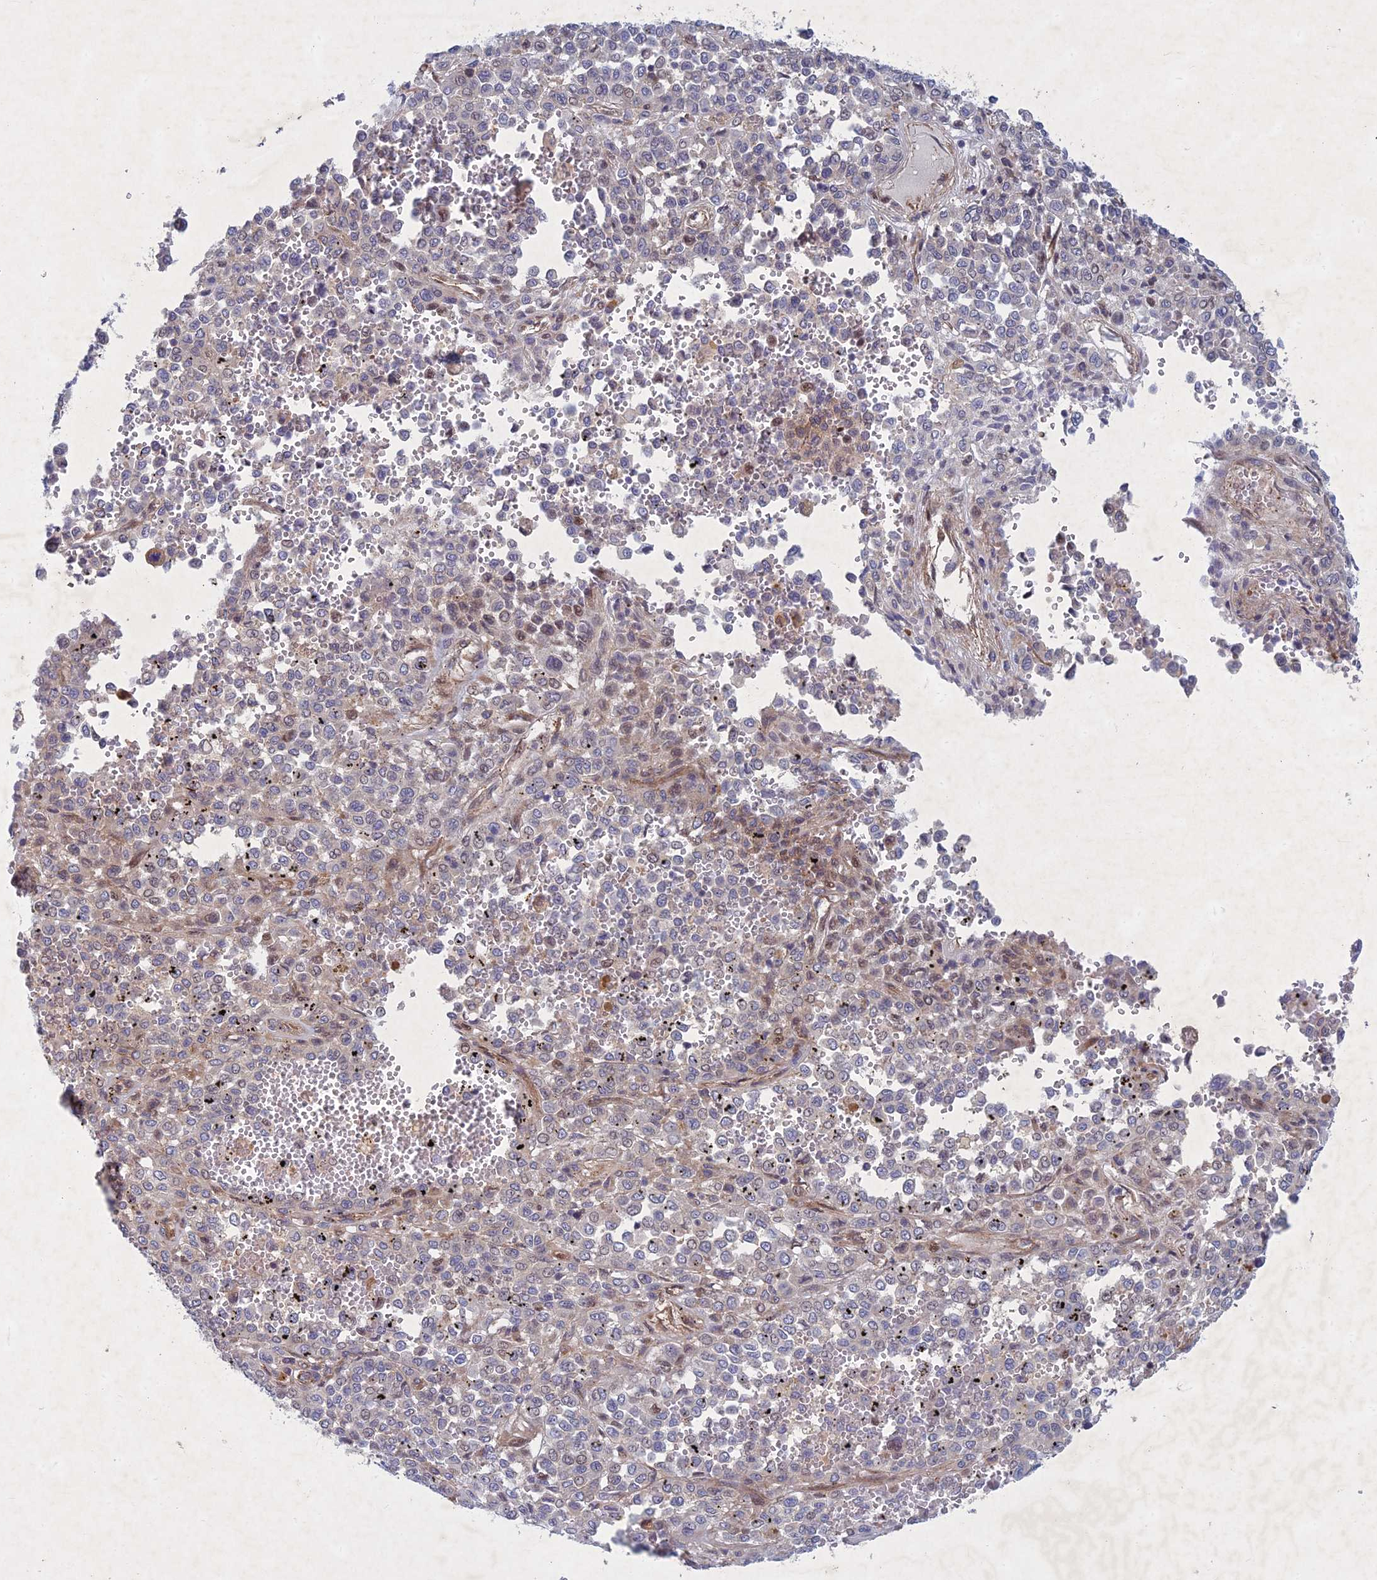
{"staining": {"intensity": "negative", "quantity": "none", "location": "none"}, "tissue": "melanoma", "cell_type": "Tumor cells", "image_type": "cancer", "snomed": [{"axis": "morphology", "description": "Malignant melanoma, Metastatic site"}, {"axis": "topography", "description": "Pancreas"}], "caption": "This is an immunohistochemistry image of human melanoma. There is no positivity in tumor cells.", "gene": "PTHLH", "patient": {"sex": "female", "age": 30}}